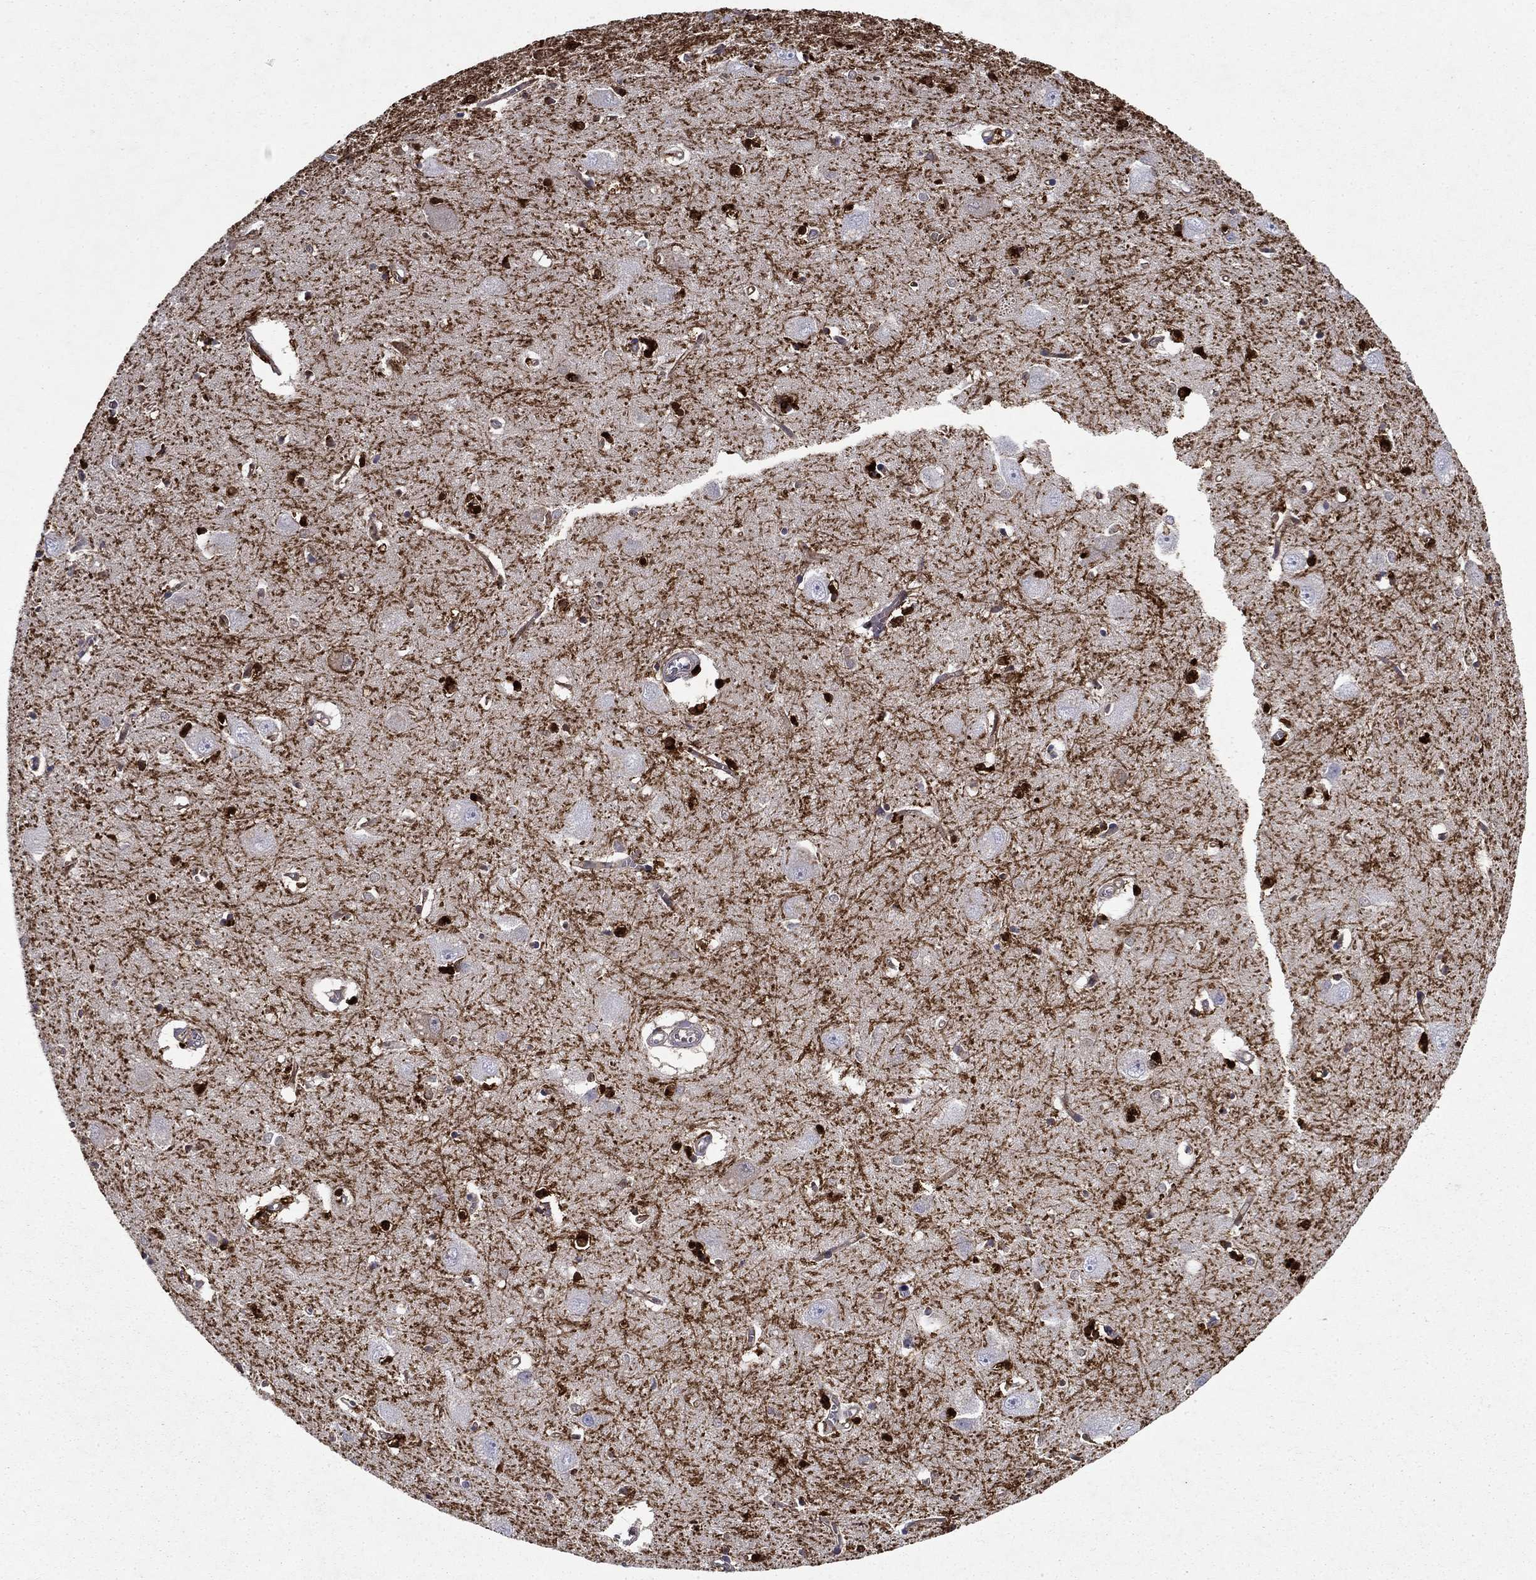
{"staining": {"intensity": "strong", "quantity": "25%-75%", "location": "cytoplasmic/membranous,nuclear"}, "tissue": "caudate", "cell_type": "Glial cells", "image_type": "normal", "snomed": [{"axis": "morphology", "description": "Normal tissue, NOS"}, {"axis": "topography", "description": "Lateral ventricle wall"}], "caption": "Protein staining of unremarkable caudate exhibits strong cytoplasmic/membranous,nuclear staining in about 25%-75% of glial cells.", "gene": "GLTP", "patient": {"sex": "male", "age": 54}}